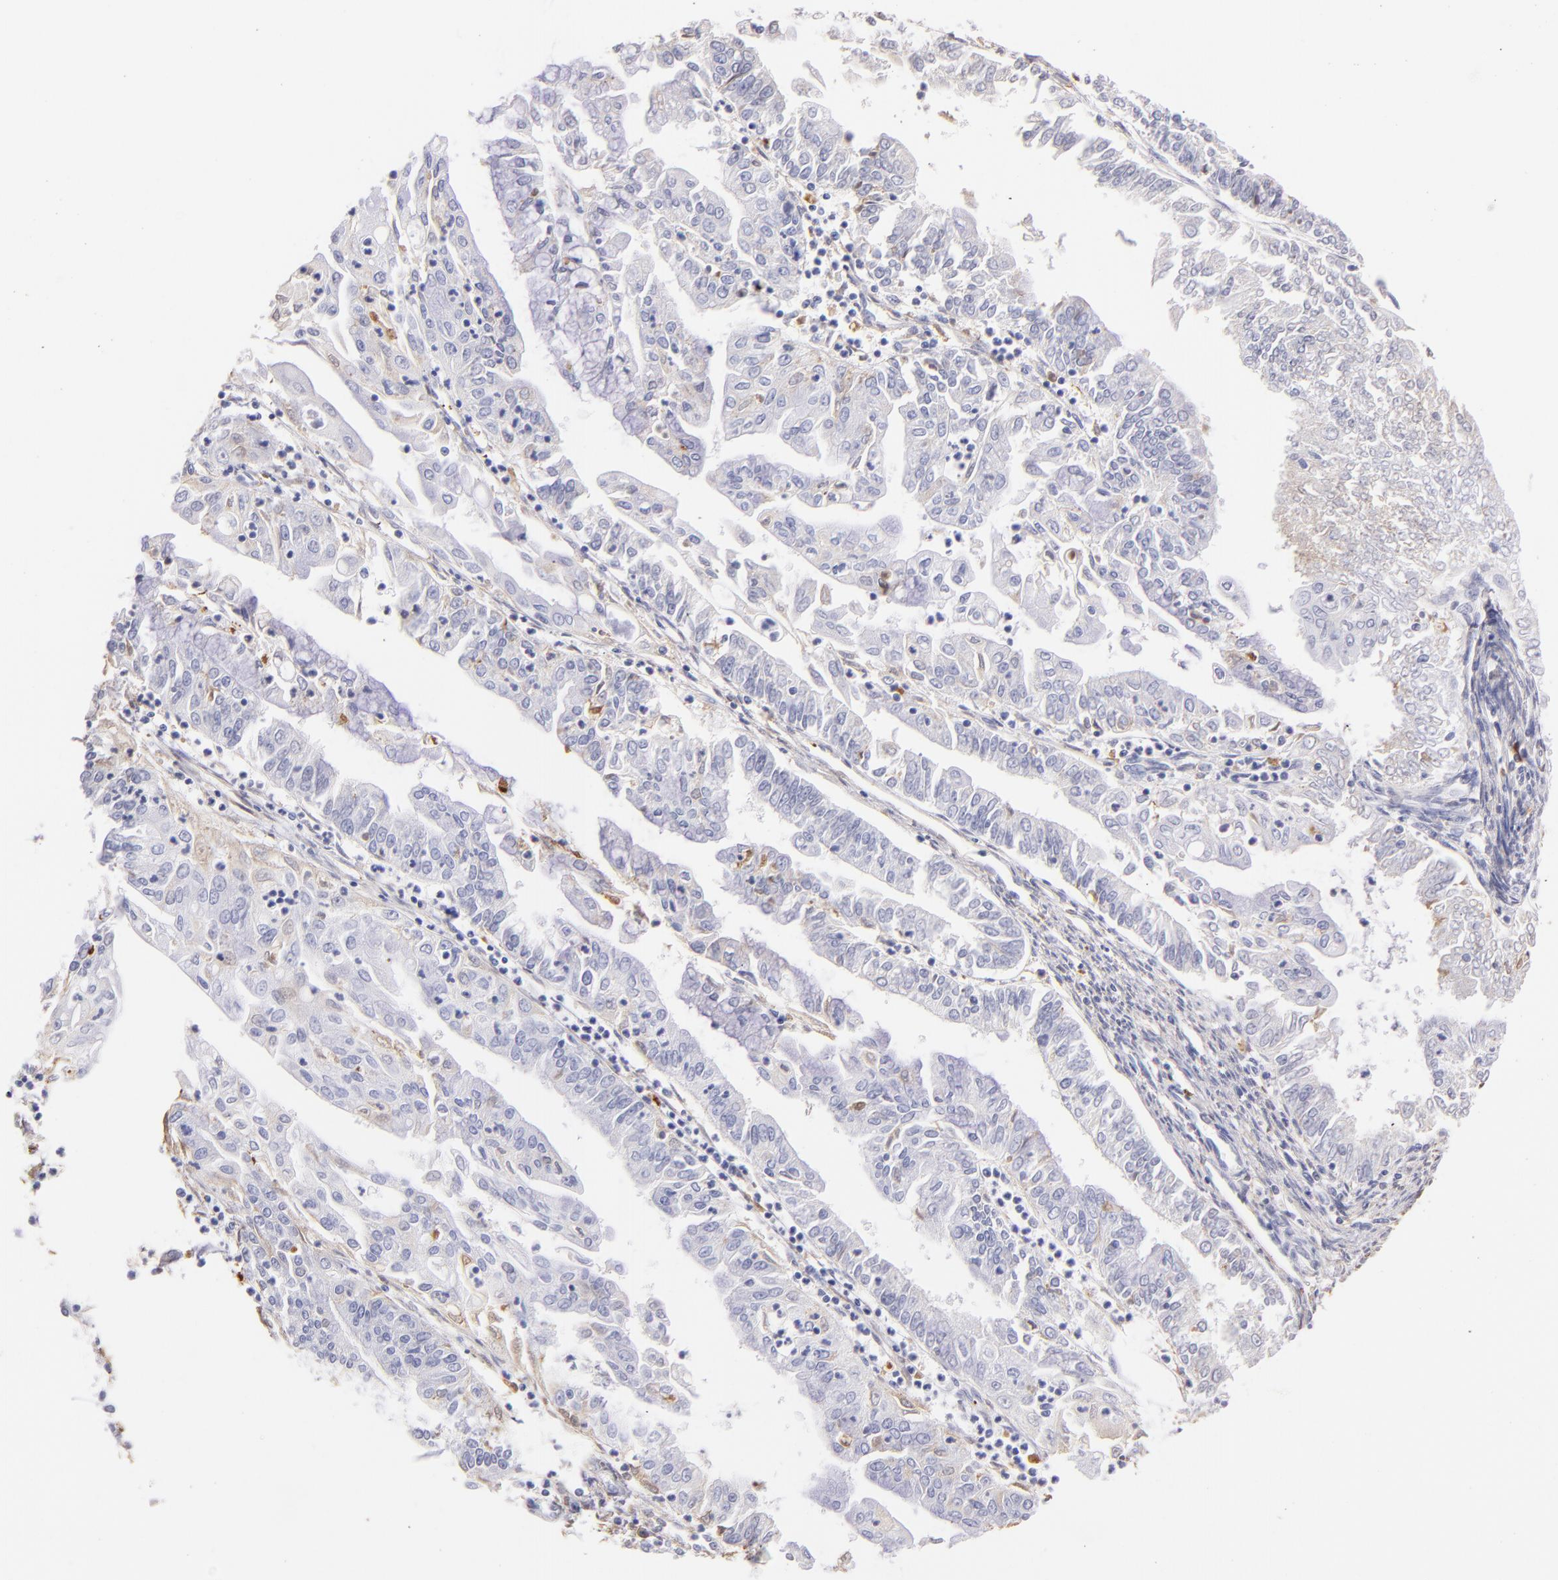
{"staining": {"intensity": "negative", "quantity": "none", "location": "none"}, "tissue": "endometrial cancer", "cell_type": "Tumor cells", "image_type": "cancer", "snomed": [{"axis": "morphology", "description": "Adenocarcinoma, NOS"}, {"axis": "topography", "description": "Endometrium"}], "caption": "The photomicrograph reveals no significant positivity in tumor cells of endometrial cancer.", "gene": "FGB", "patient": {"sex": "female", "age": 75}}